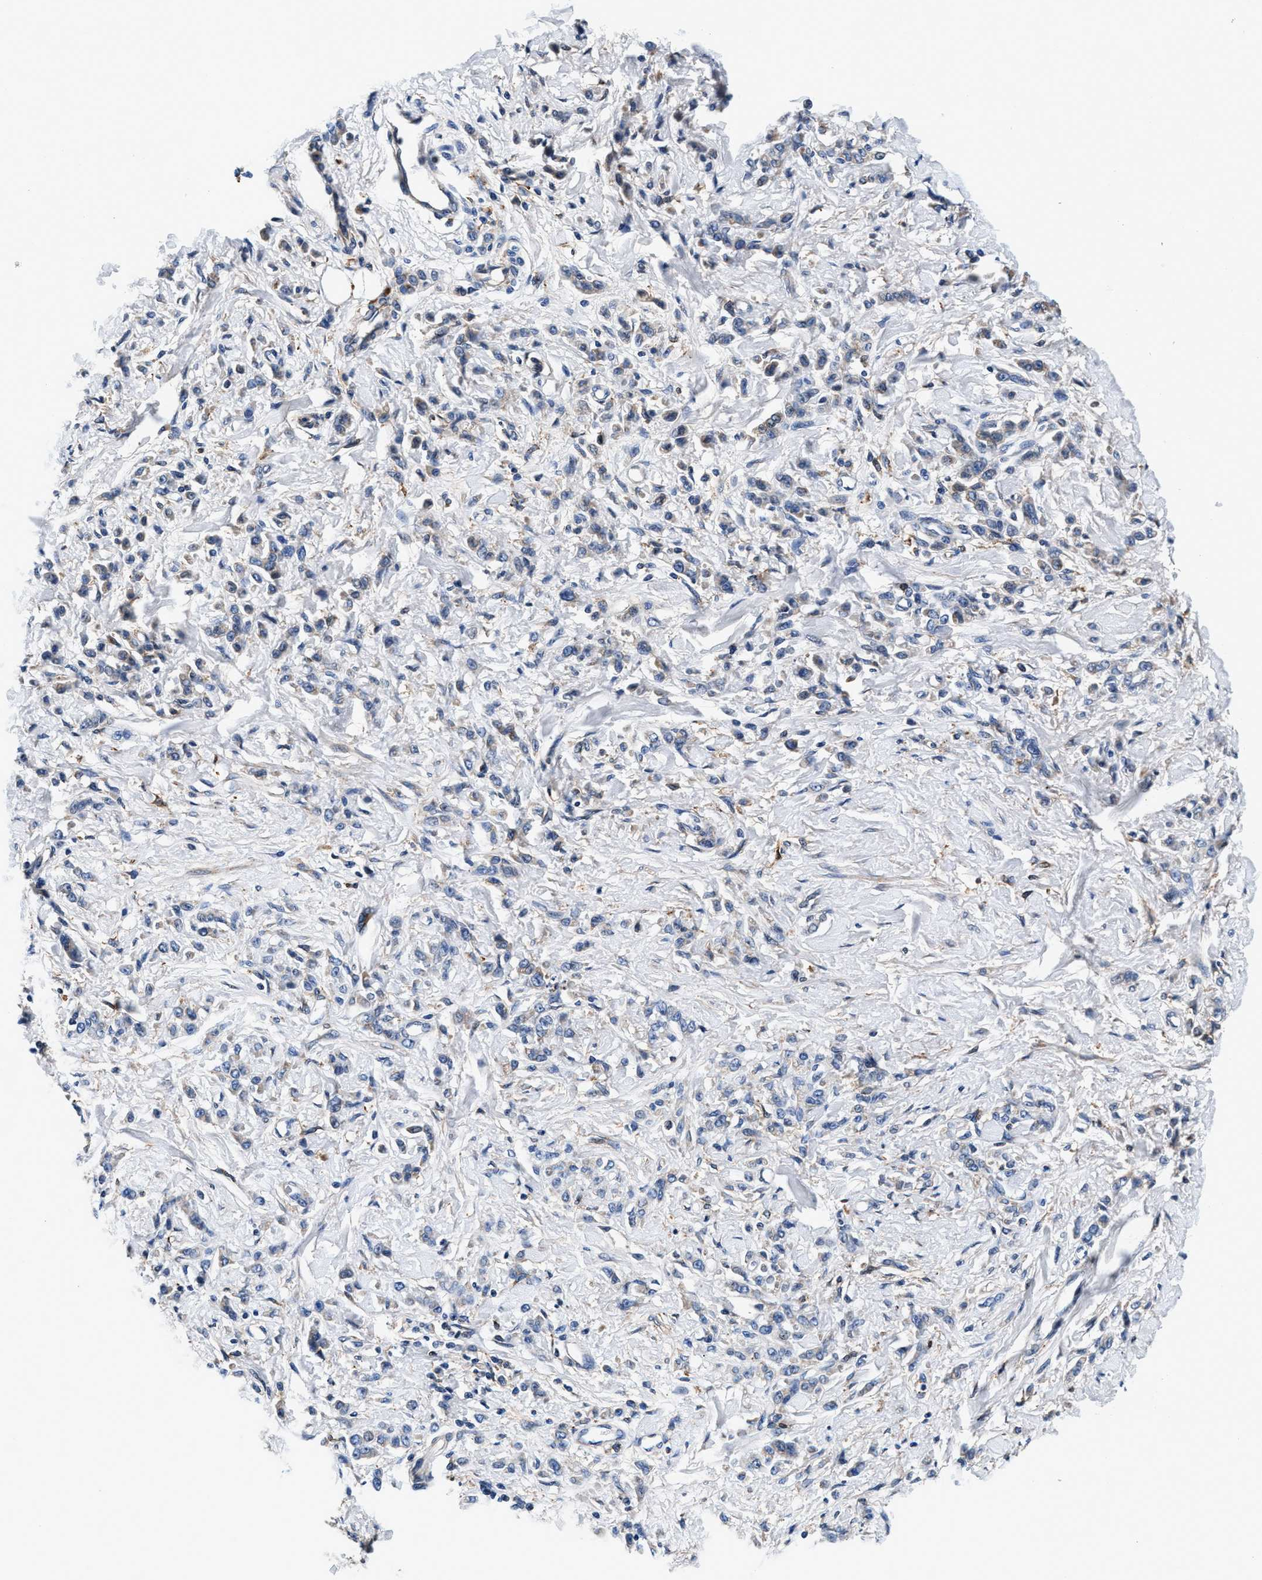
{"staining": {"intensity": "weak", "quantity": "<25%", "location": "cytoplasmic/membranous"}, "tissue": "stomach cancer", "cell_type": "Tumor cells", "image_type": "cancer", "snomed": [{"axis": "morphology", "description": "Normal tissue, NOS"}, {"axis": "morphology", "description": "Adenocarcinoma, NOS"}, {"axis": "topography", "description": "Stomach"}], "caption": "Human stomach cancer (adenocarcinoma) stained for a protein using immunohistochemistry shows no positivity in tumor cells.", "gene": "SLFN11", "patient": {"sex": "male", "age": 82}}